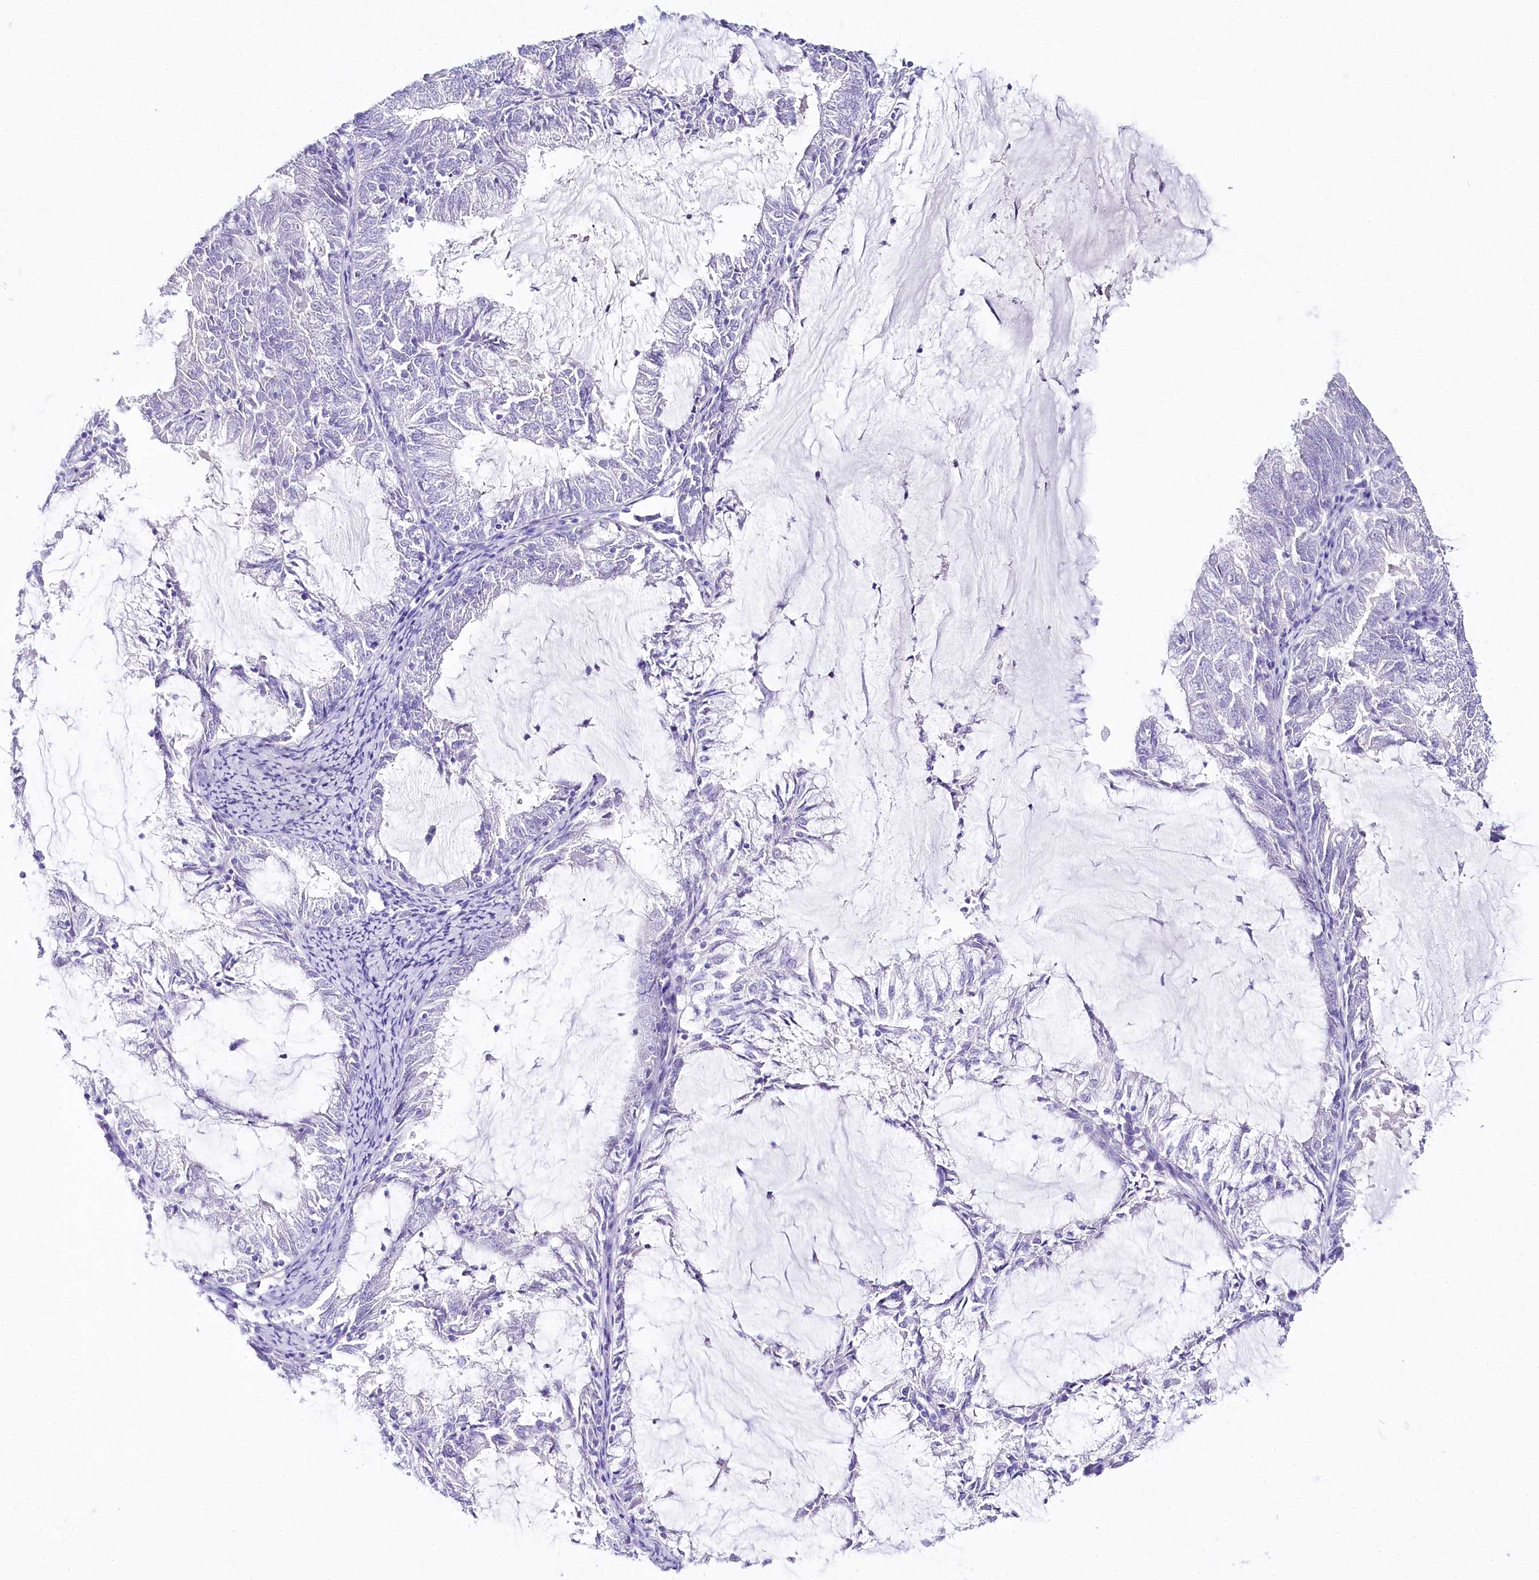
{"staining": {"intensity": "negative", "quantity": "none", "location": "none"}, "tissue": "endometrial cancer", "cell_type": "Tumor cells", "image_type": "cancer", "snomed": [{"axis": "morphology", "description": "Adenocarcinoma, NOS"}, {"axis": "topography", "description": "Endometrium"}], "caption": "Tumor cells are negative for brown protein staining in endometrial adenocarcinoma.", "gene": "CSN3", "patient": {"sex": "female", "age": 57}}